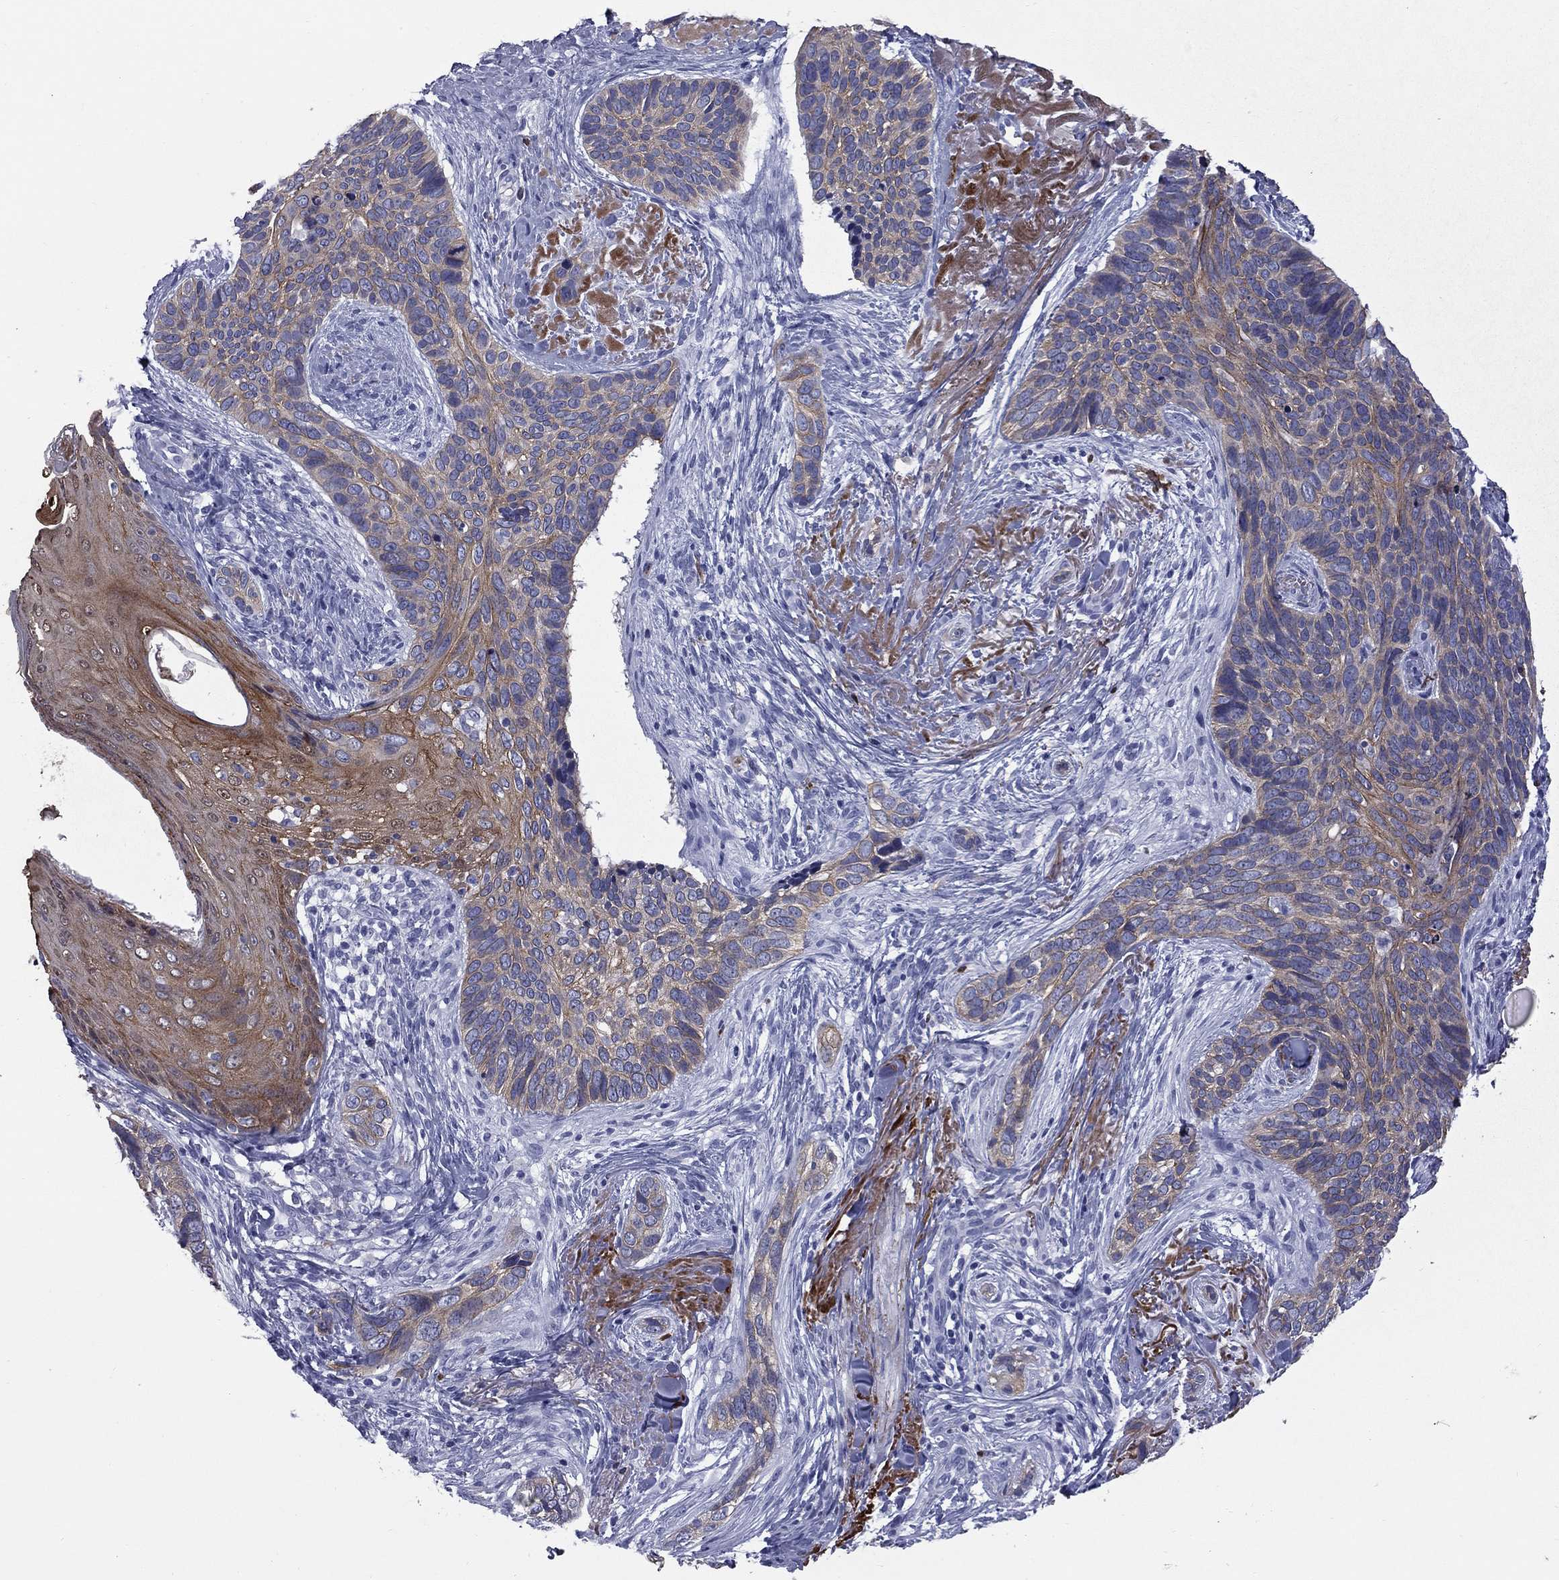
{"staining": {"intensity": "moderate", "quantity": "25%-75%", "location": "cytoplasmic/membranous"}, "tissue": "skin cancer", "cell_type": "Tumor cells", "image_type": "cancer", "snomed": [{"axis": "morphology", "description": "Basal cell carcinoma"}, {"axis": "topography", "description": "Skin"}], "caption": "This histopathology image exhibits immunohistochemistry staining of human skin cancer (basal cell carcinoma), with medium moderate cytoplasmic/membranous positivity in approximately 25%-75% of tumor cells.", "gene": "TRIM29", "patient": {"sex": "male", "age": 91}}